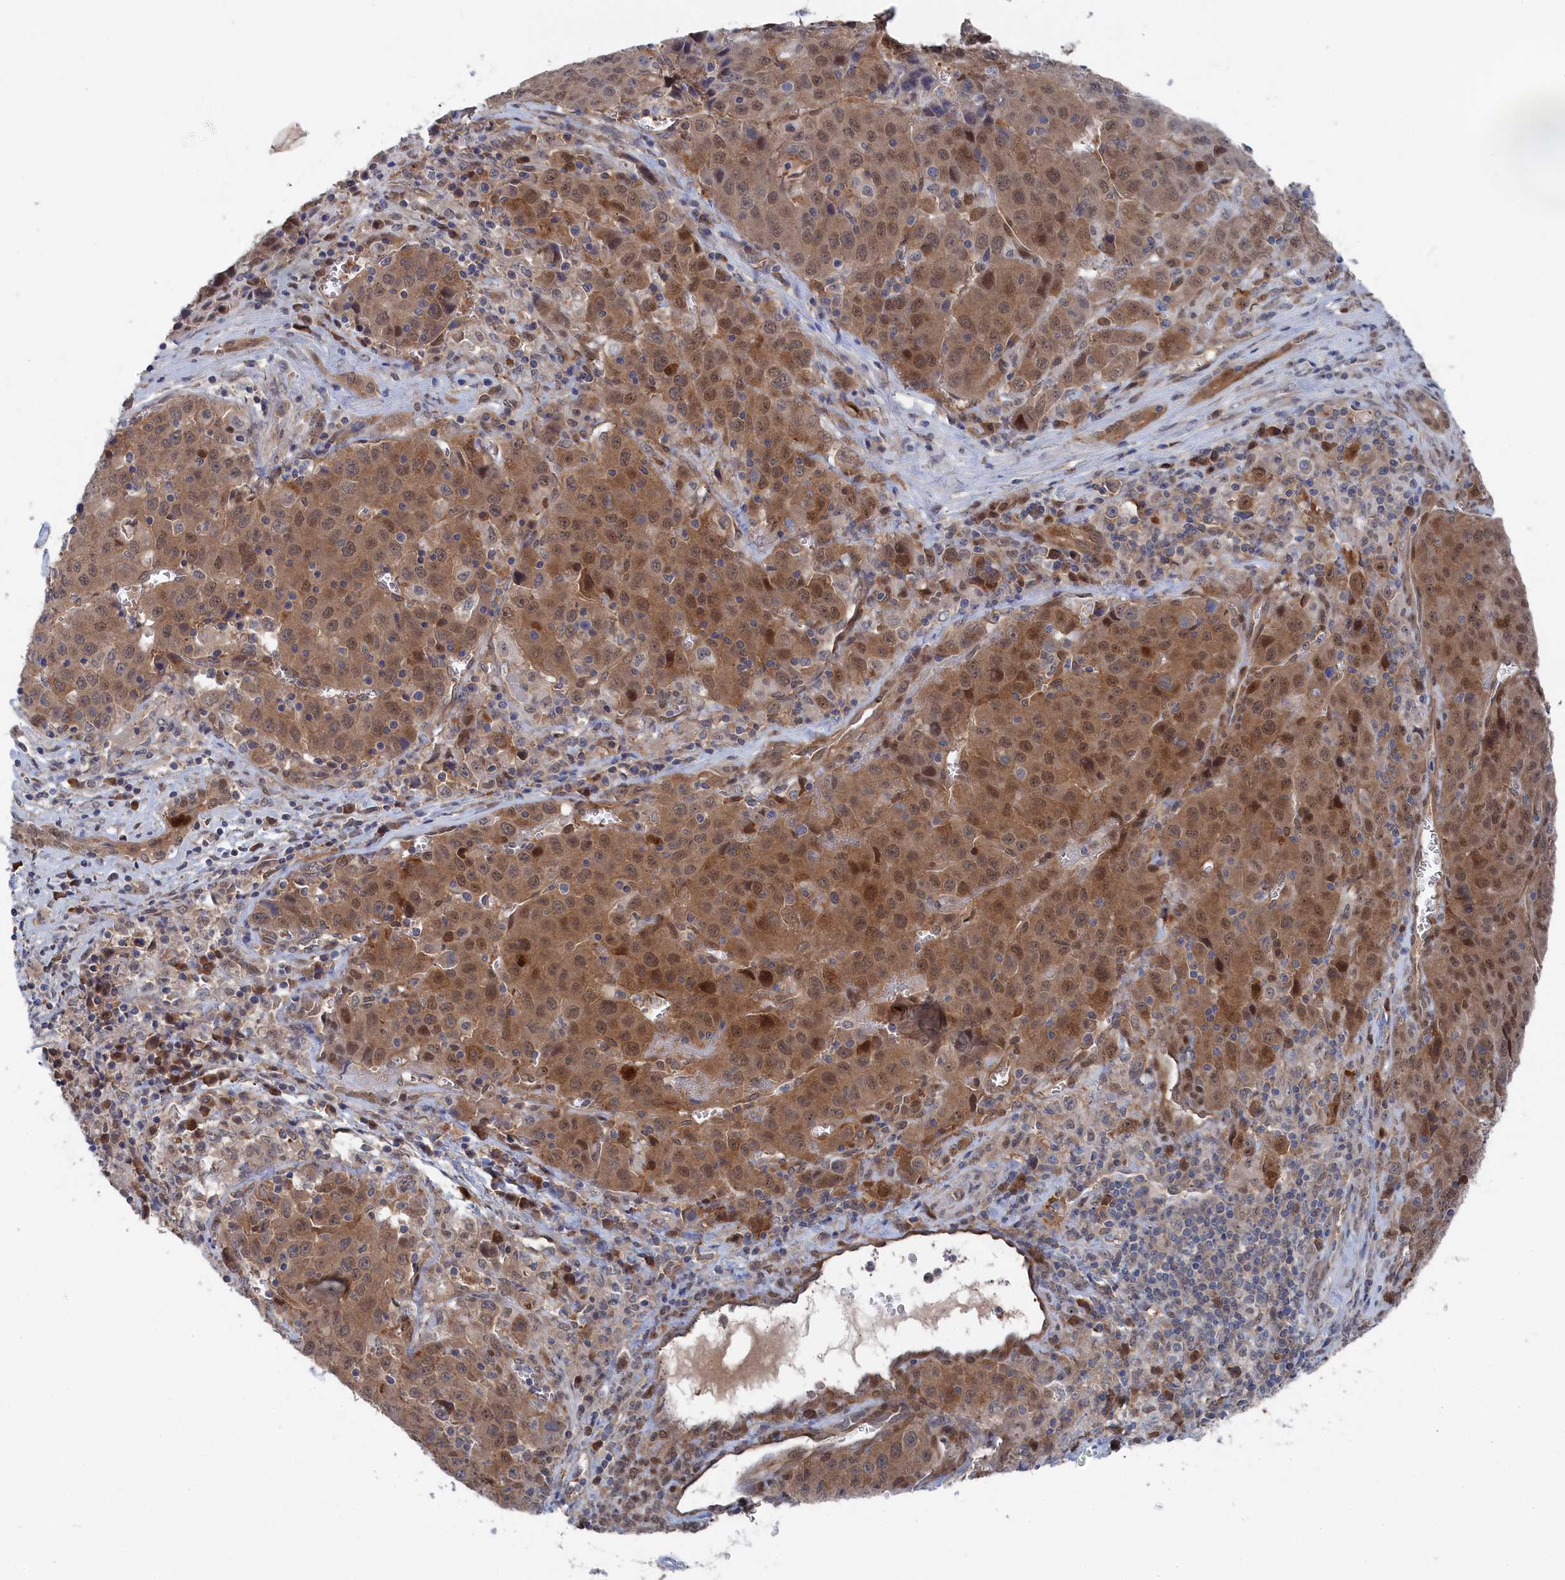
{"staining": {"intensity": "moderate", "quantity": ">75%", "location": "cytoplasmic/membranous,nuclear"}, "tissue": "liver cancer", "cell_type": "Tumor cells", "image_type": "cancer", "snomed": [{"axis": "morphology", "description": "Carcinoma, Hepatocellular, NOS"}, {"axis": "topography", "description": "Liver"}], "caption": "DAB (3,3'-diaminobenzidine) immunohistochemical staining of human liver hepatocellular carcinoma exhibits moderate cytoplasmic/membranous and nuclear protein expression in about >75% of tumor cells.", "gene": "IRGQ", "patient": {"sex": "female", "age": 53}}